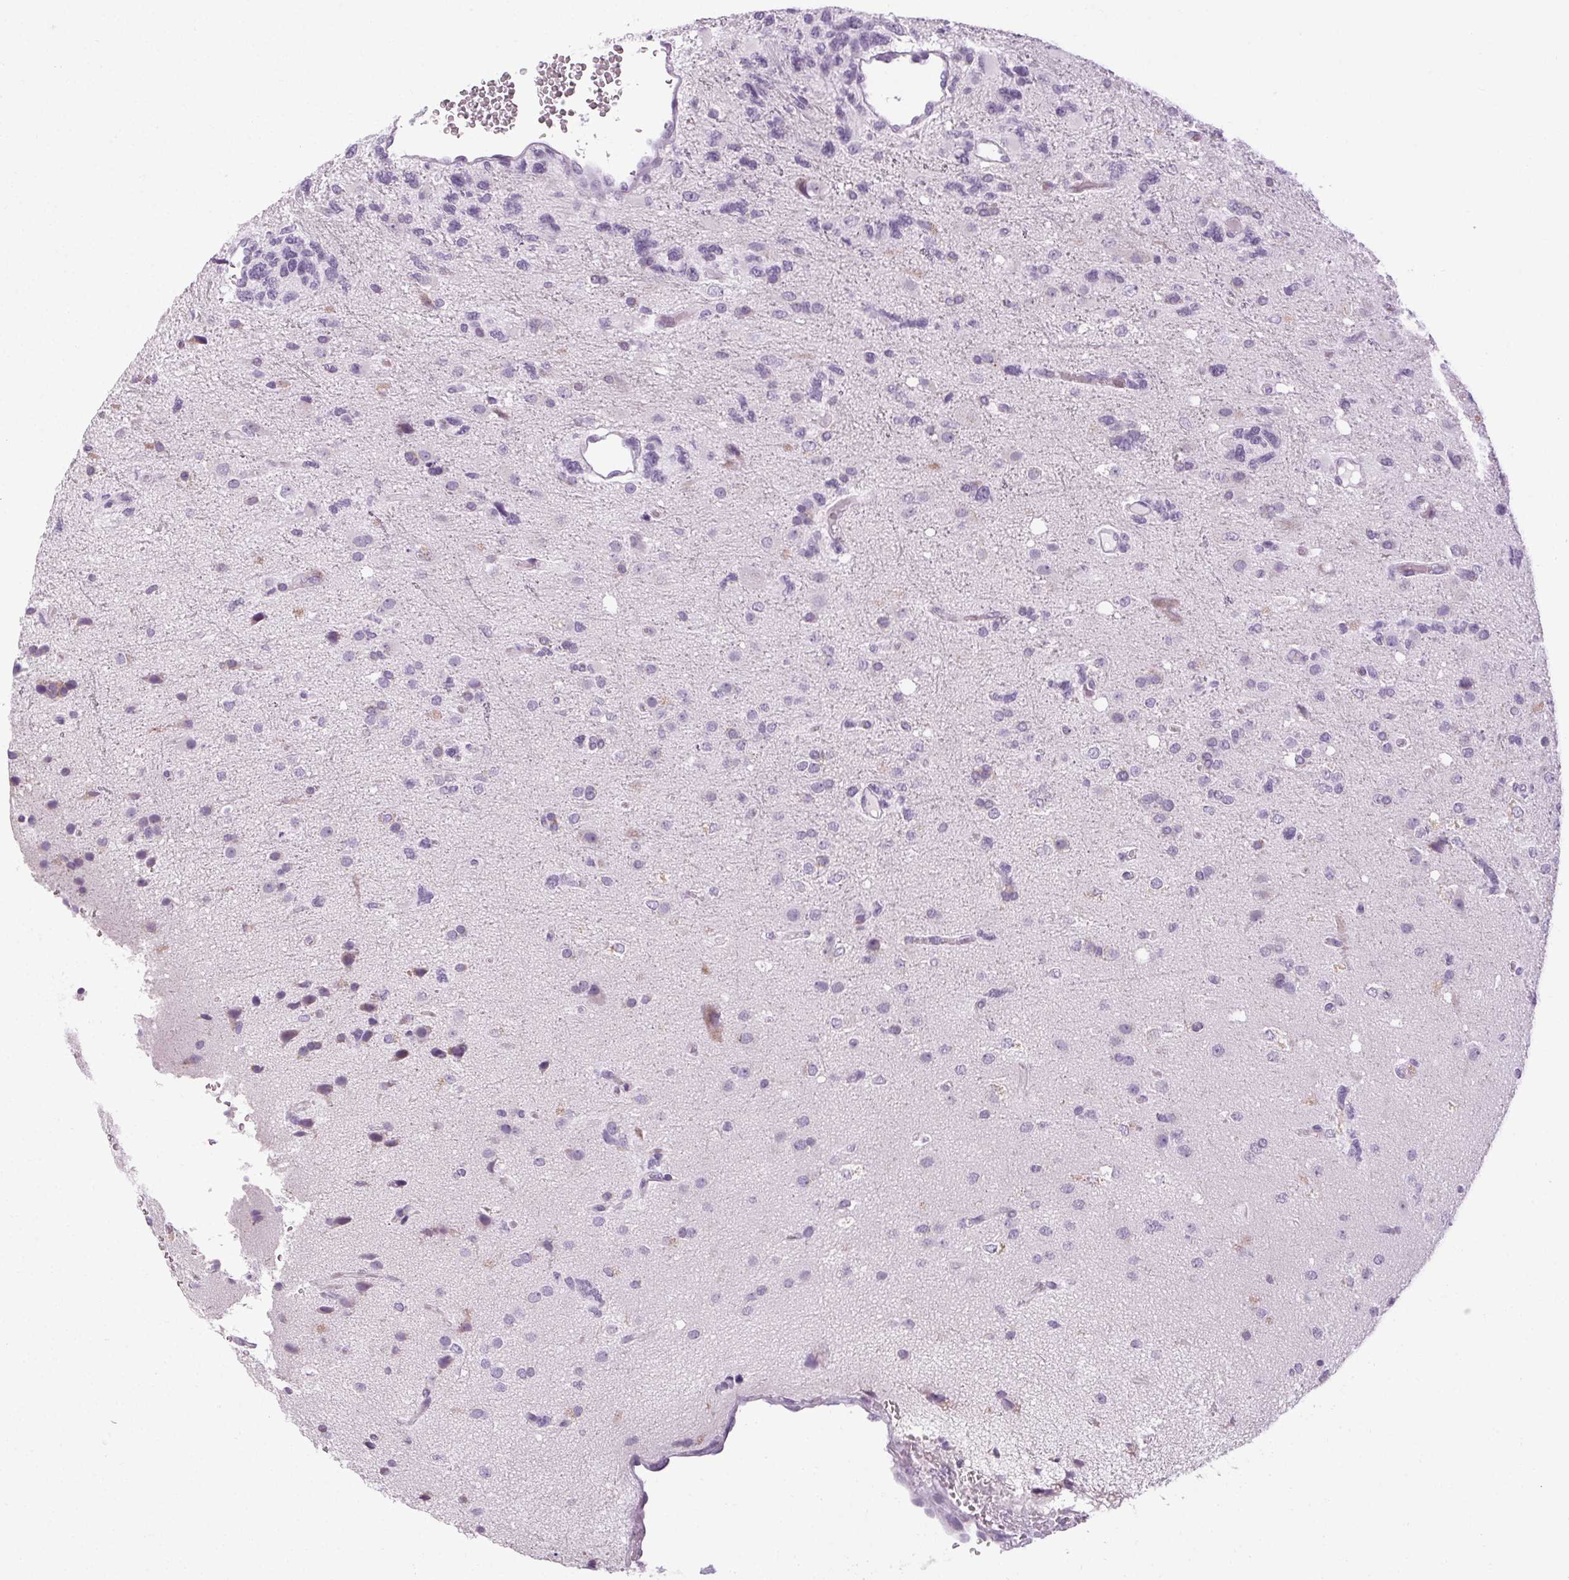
{"staining": {"intensity": "negative", "quantity": "none", "location": "none"}, "tissue": "glioma", "cell_type": "Tumor cells", "image_type": "cancer", "snomed": [{"axis": "morphology", "description": "Glioma, malignant, High grade"}, {"axis": "topography", "description": "Brain"}], "caption": "Human glioma stained for a protein using IHC reveals no staining in tumor cells.", "gene": "POMC", "patient": {"sex": "female", "age": 71}}